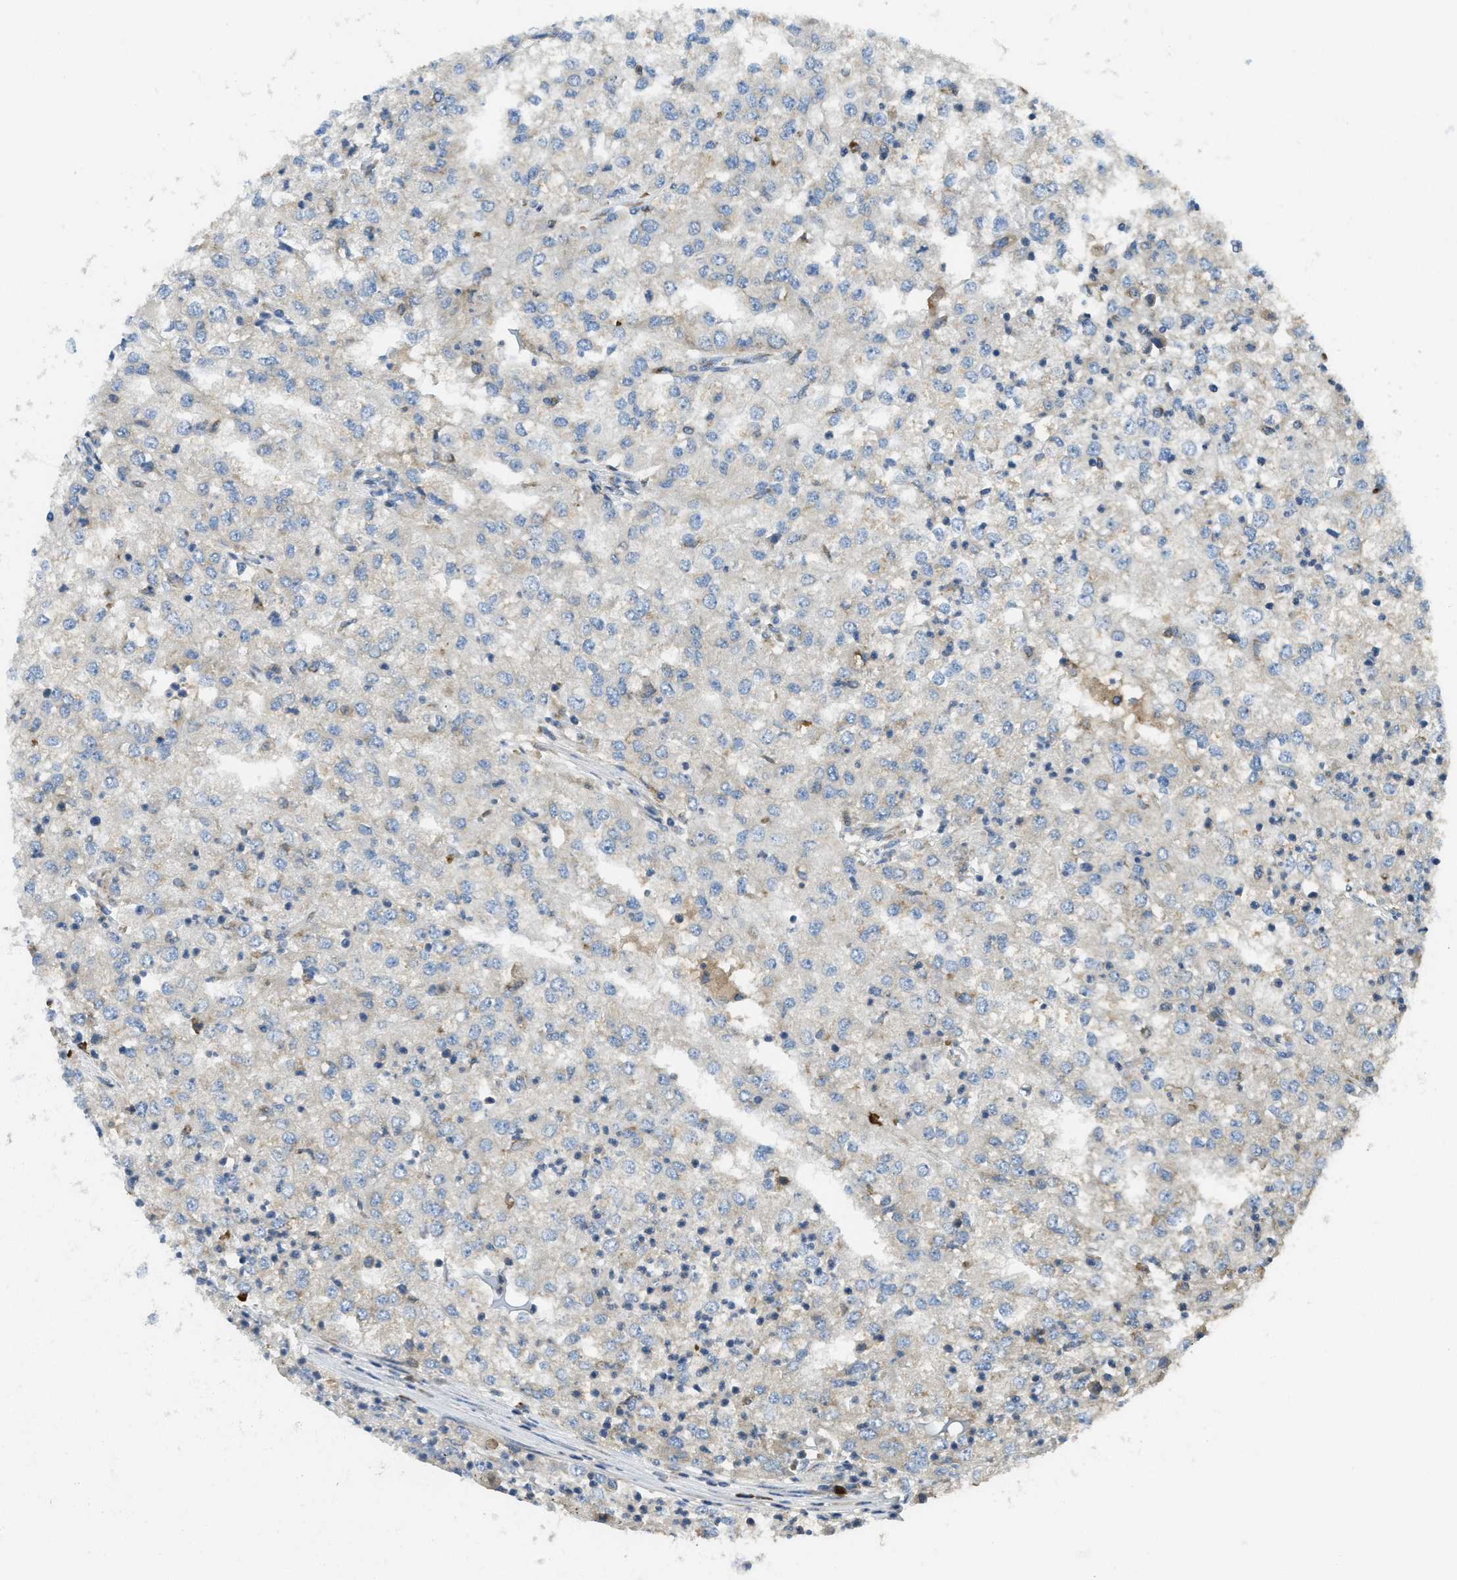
{"staining": {"intensity": "weak", "quantity": "<25%", "location": "cytoplasmic/membranous"}, "tissue": "renal cancer", "cell_type": "Tumor cells", "image_type": "cancer", "snomed": [{"axis": "morphology", "description": "Adenocarcinoma, NOS"}, {"axis": "topography", "description": "Kidney"}], "caption": "A micrograph of human renal adenocarcinoma is negative for staining in tumor cells.", "gene": "SSR1", "patient": {"sex": "female", "age": 54}}